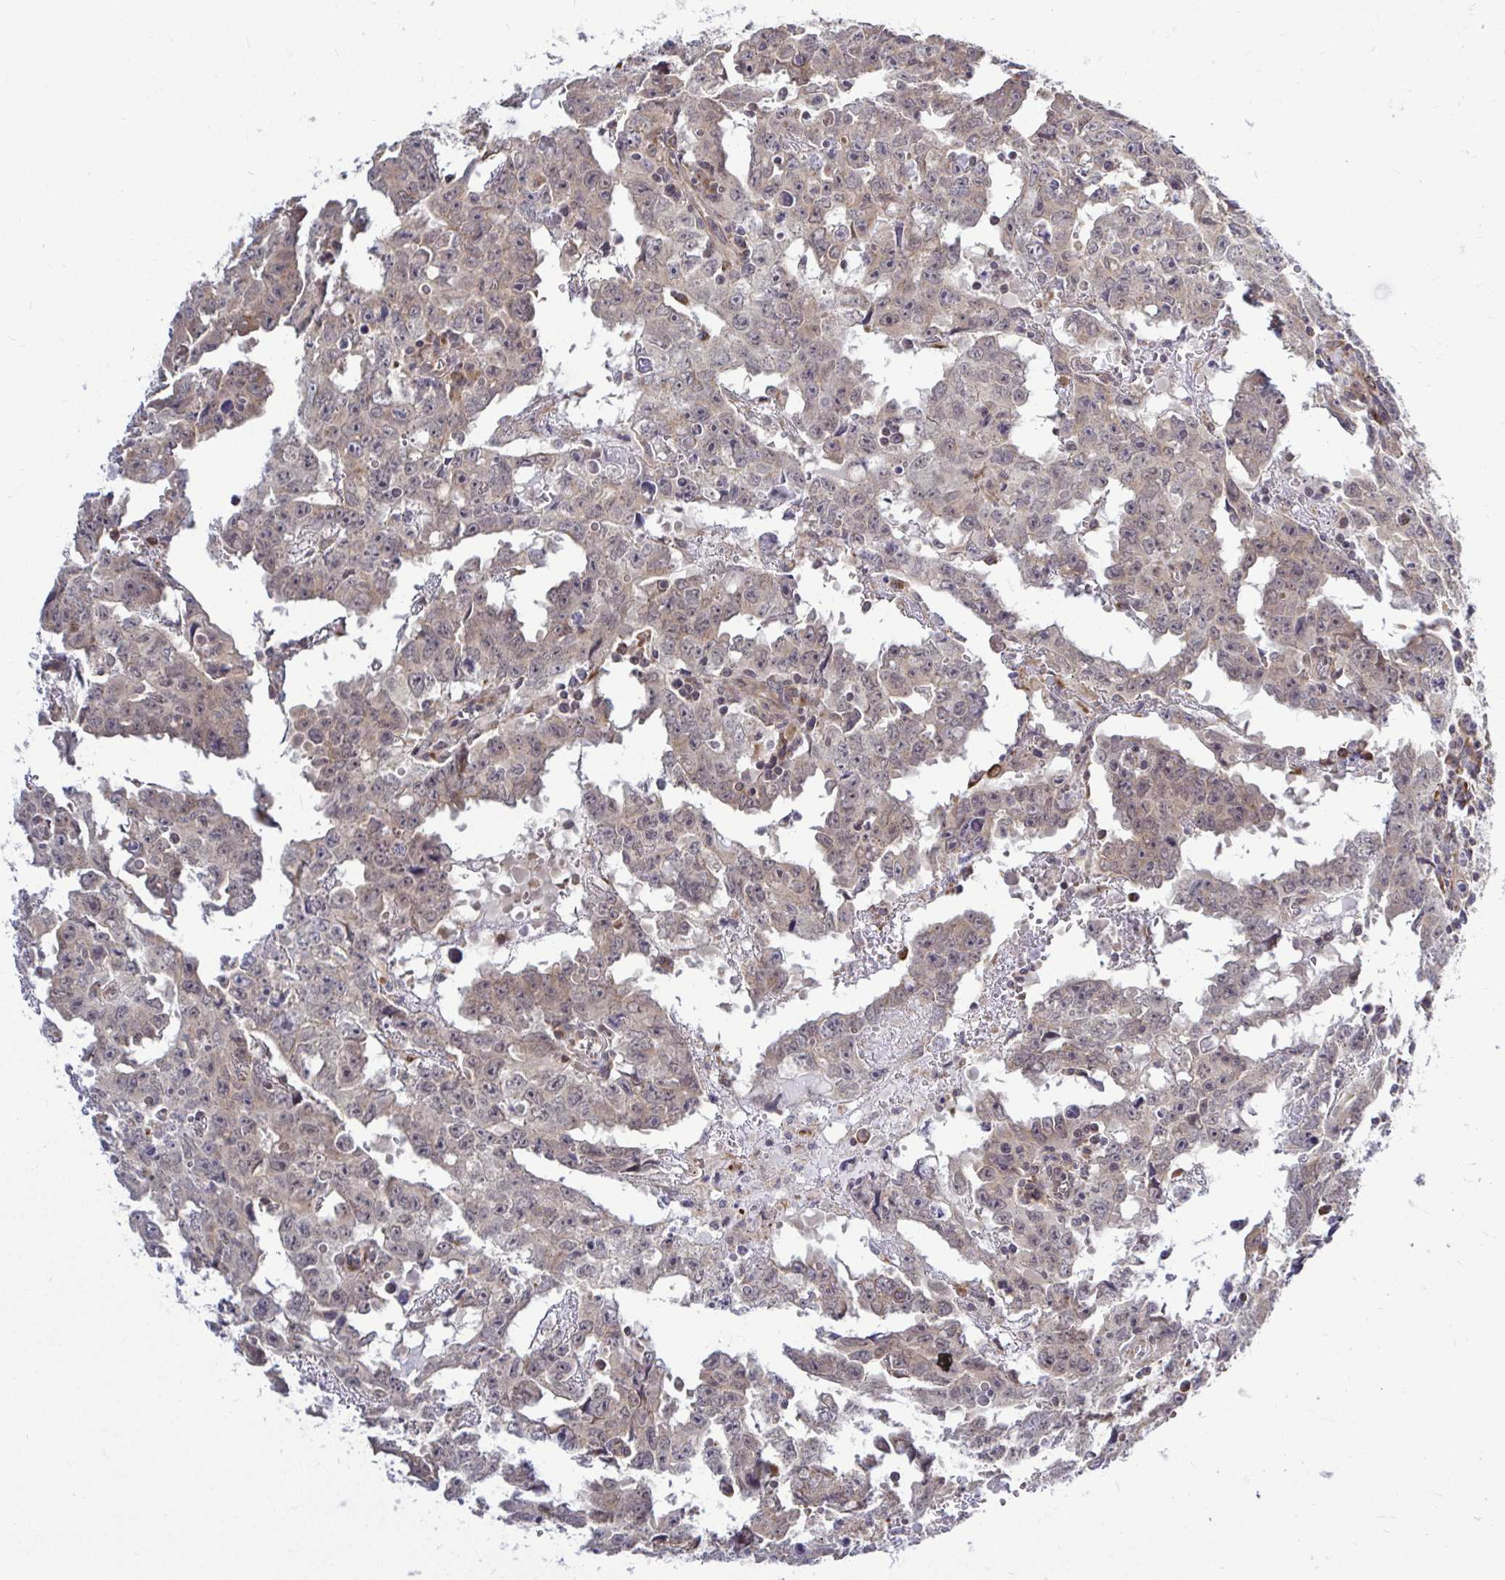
{"staining": {"intensity": "weak", "quantity": ">75%", "location": "cytoplasmic/membranous"}, "tissue": "testis cancer", "cell_type": "Tumor cells", "image_type": "cancer", "snomed": [{"axis": "morphology", "description": "Carcinoma, Embryonal, NOS"}, {"axis": "topography", "description": "Testis"}], "caption": "The image displays immunohistochemical staining of embryonal carcinoma (testis). There is weak cytoplasmic/membranous staining is seen in approximately >75% of tumor cells.", "gene": "FMR1", "patient": {"sex": "male", "age": 22}}